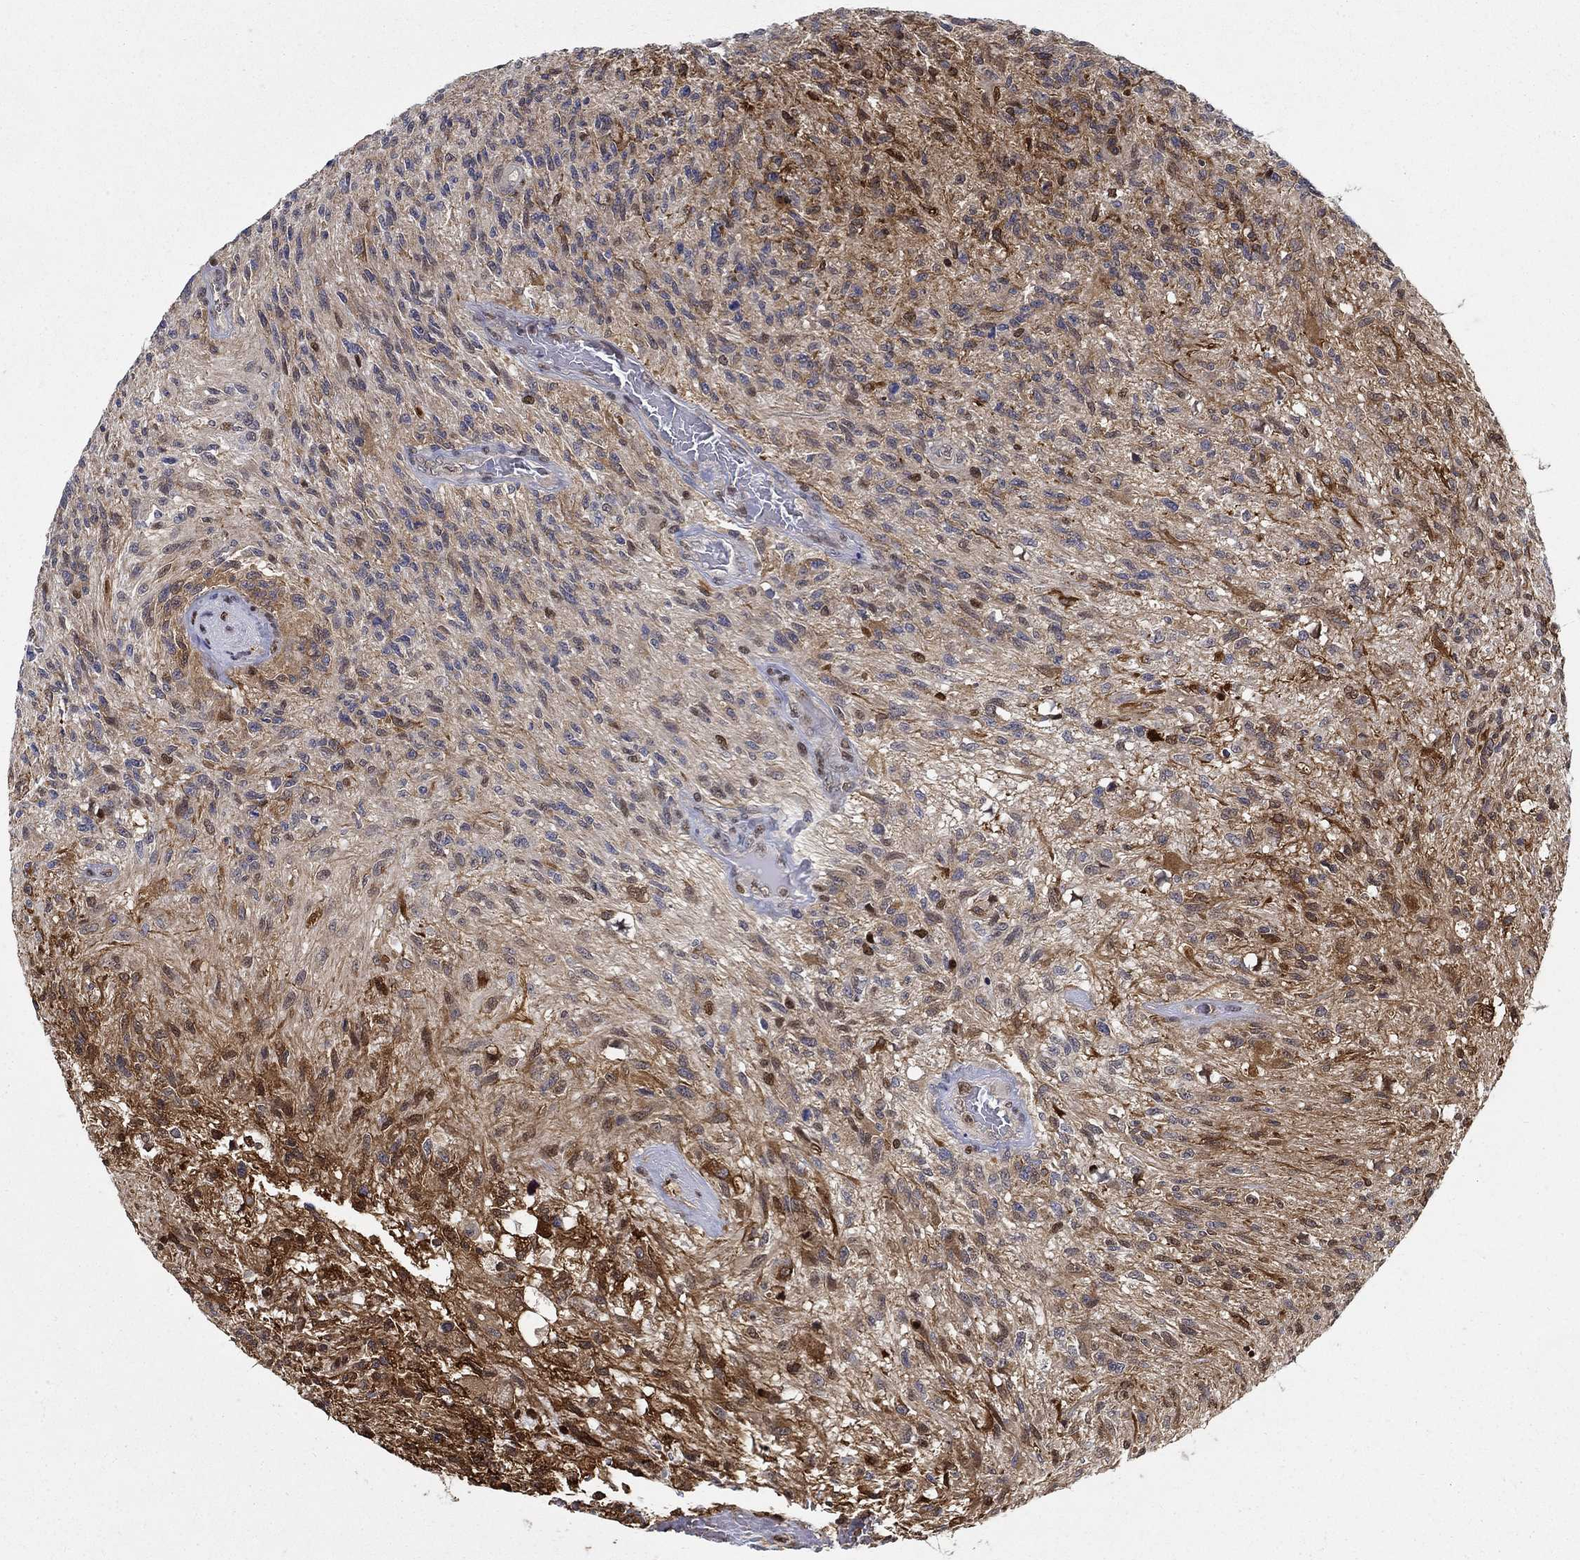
{"staining": {"intensity": "strong", "quantity": "<25%", "location": "nuclear"}, "tissue": "glioma", "cell_type": "Tumor cells", "image_type": "cancer", "snomed": [{"axis": "morphology", "description": "Glioma, malignant, High grade"}, {"axis": "topography", "description": "Brain"}], "caption": "This photomicrograph displays glioma stained with immunohistochemistry to label a protein in brown. The nuclear of tumor cells show strong positivity for the protein. Nuclei are counter-stained blue.", "gene": "ZNF594", "patient": {"sex": "male", "age": 56}}